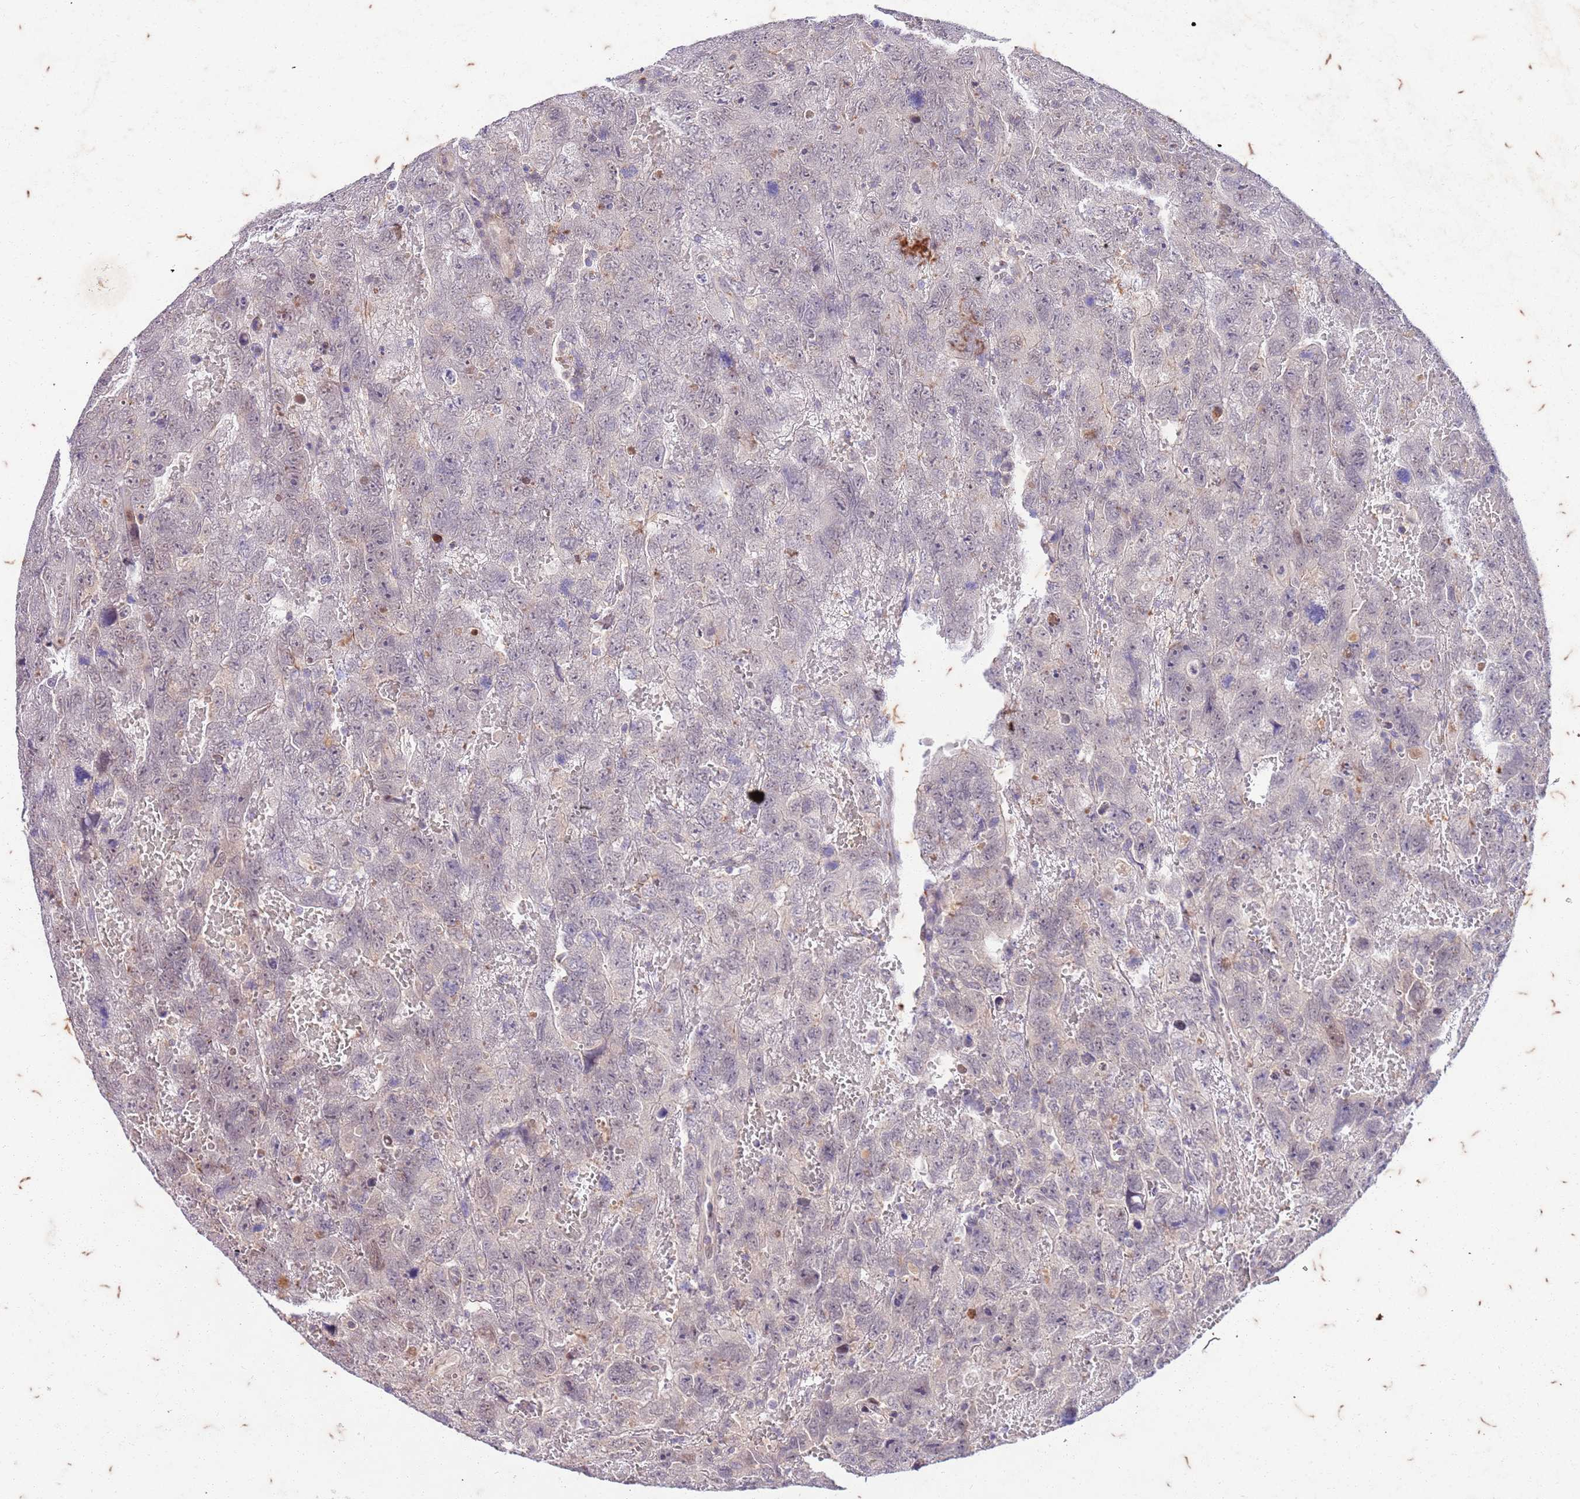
{"staining": {"intensity": "negative", "quantity": "none", "location": "none"}, "tissue": "testis cancer", "cell_type": "Tumor cells", "image_type": "cancer", "snomed": [{"axis": "morphology", "description": "Carcinoma, Embryonal, NOS"}, {"axis": "topography", "description": "Testis"}], "caption": "Human testis cancer (embryonal carcinoma) stained for a protein using IHC displays no positivity in tumor cells.", "gene": "RAPGEF3", "patient": {"sex": "male", "age": 45}}